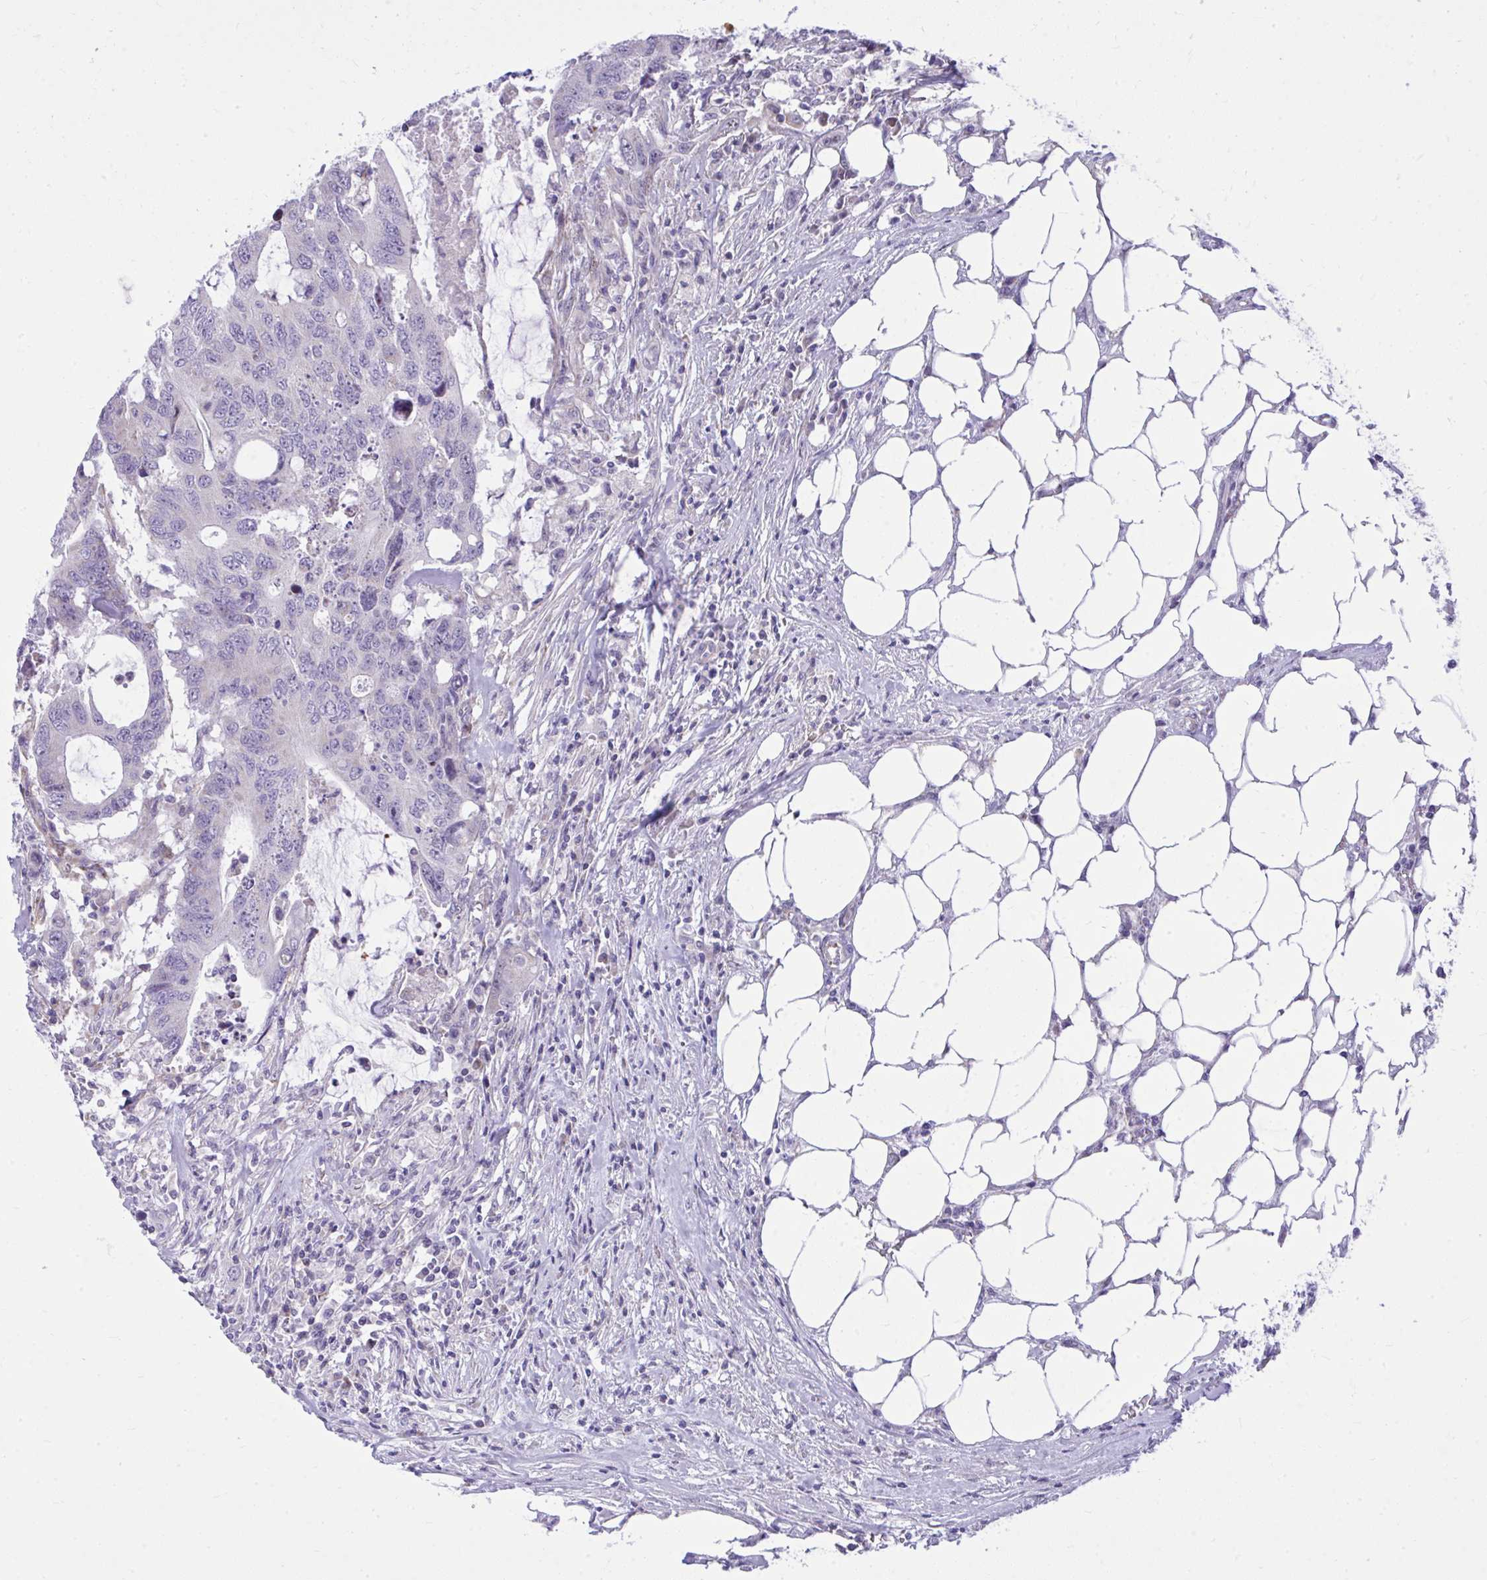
{"staining": {"intensity": "negative", "quantity": "none", "location": "none"}, "tissue": "colorectal cancer", "cell_type": "Tumor cells", "image_type": "cancer", "snomed": [{"axis": "morphology", "description": "Adenocarcinoma, NOS"}, {"axis": "topography", "description": "Colon"}], "caption": "Protein analysis of colorectal cancer shows no significant staining in tumor cells. (DAB (3,3'-diaminobenzidine) IHC visualized using brightfield microscopy, high magnification).", "gene": "GPRIN3", "patient": {"sex": "male", "age": 71}}